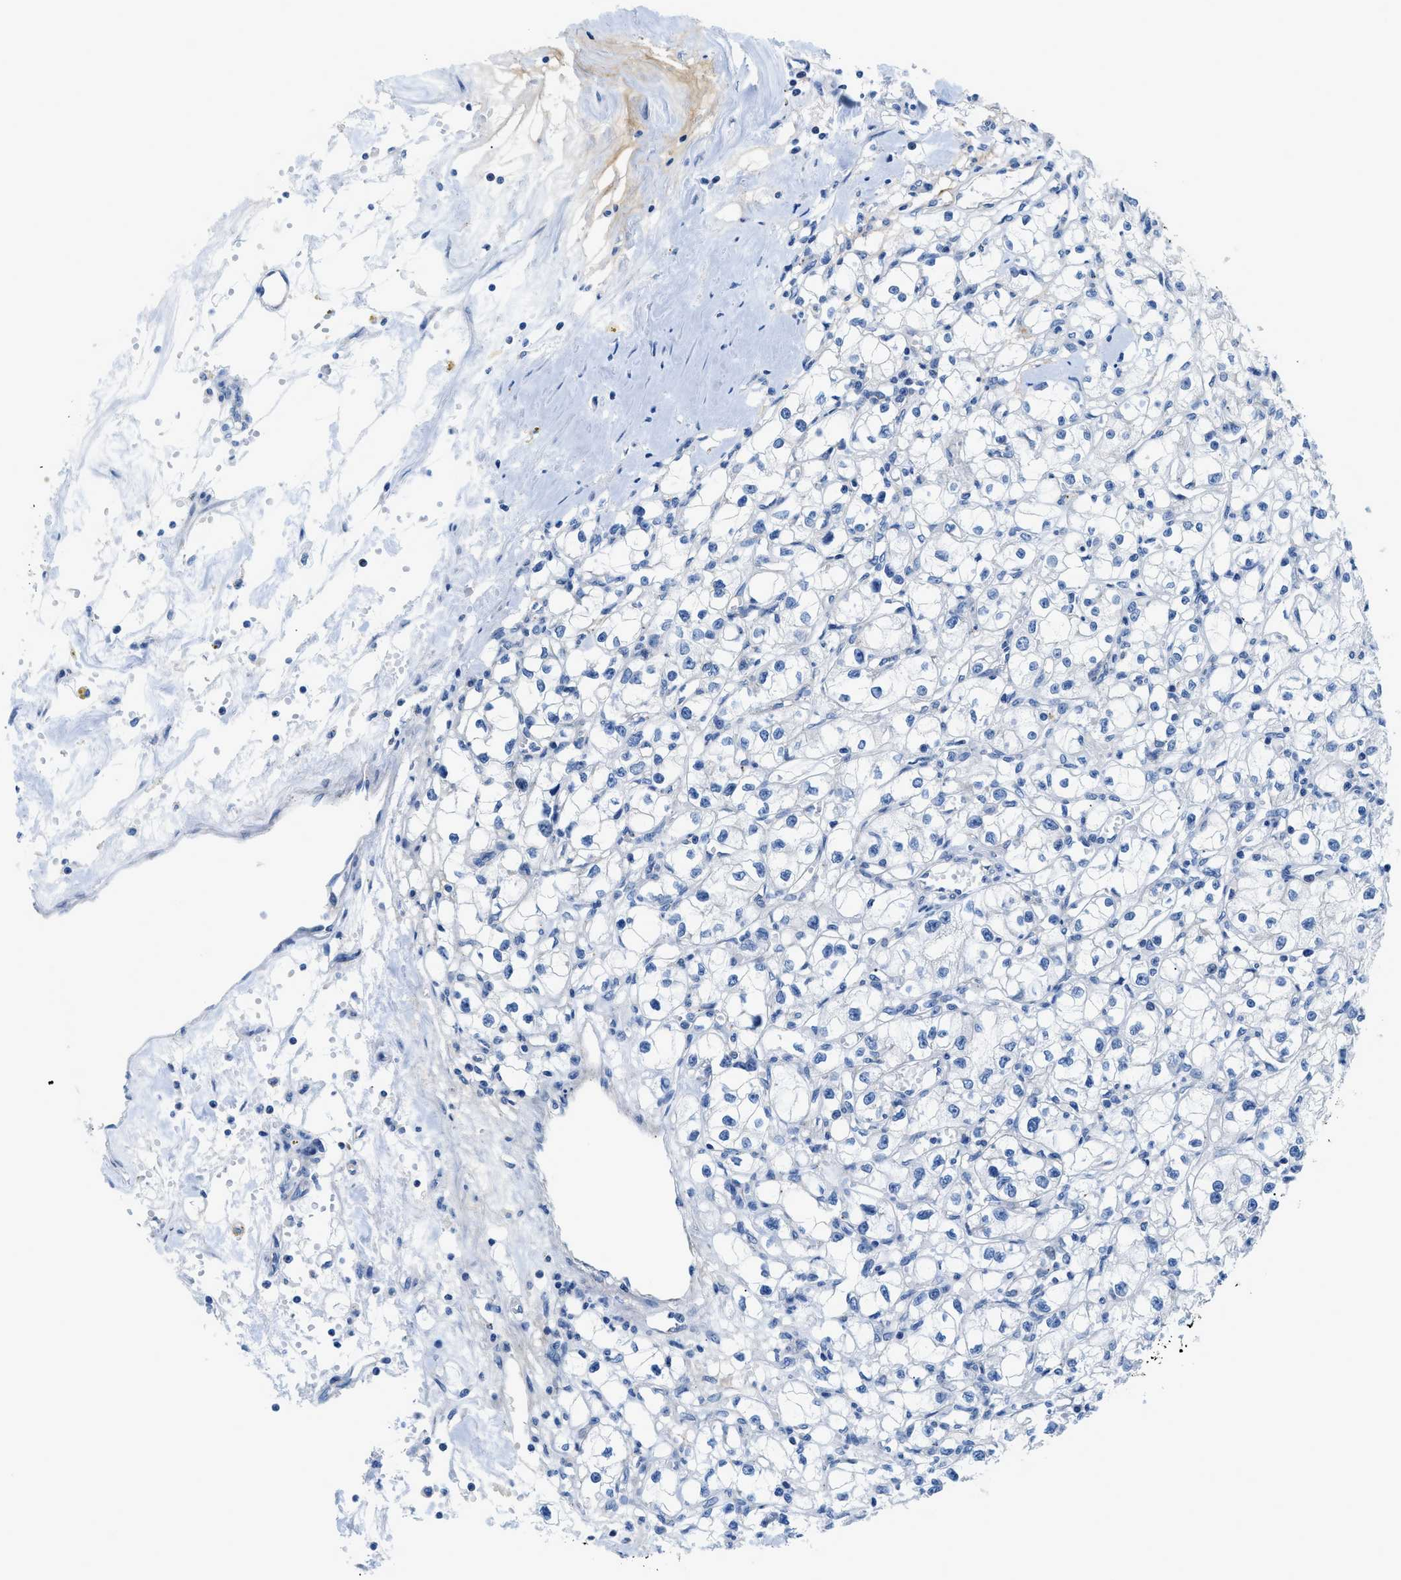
{"staining": {"intensity": "negative", "quantity": "none", "location": "none"}, "tissue": "renal cancer", "cell_type": "Tumor cells", "image_type": "cancer", "snomed": [{"axis": "morphology", "description": "Adenocarcinoma, NOS"}, {"axis": "topography", "description": "Kidney"}], "caption": "There is no significant expression in tumor cells of adenocarcinoma (renal). (DAB IHC visualized using brightfield microscopy, high magnification).", "gene": "FDCSP", "patient": {"sex": "male", "age": 56}}